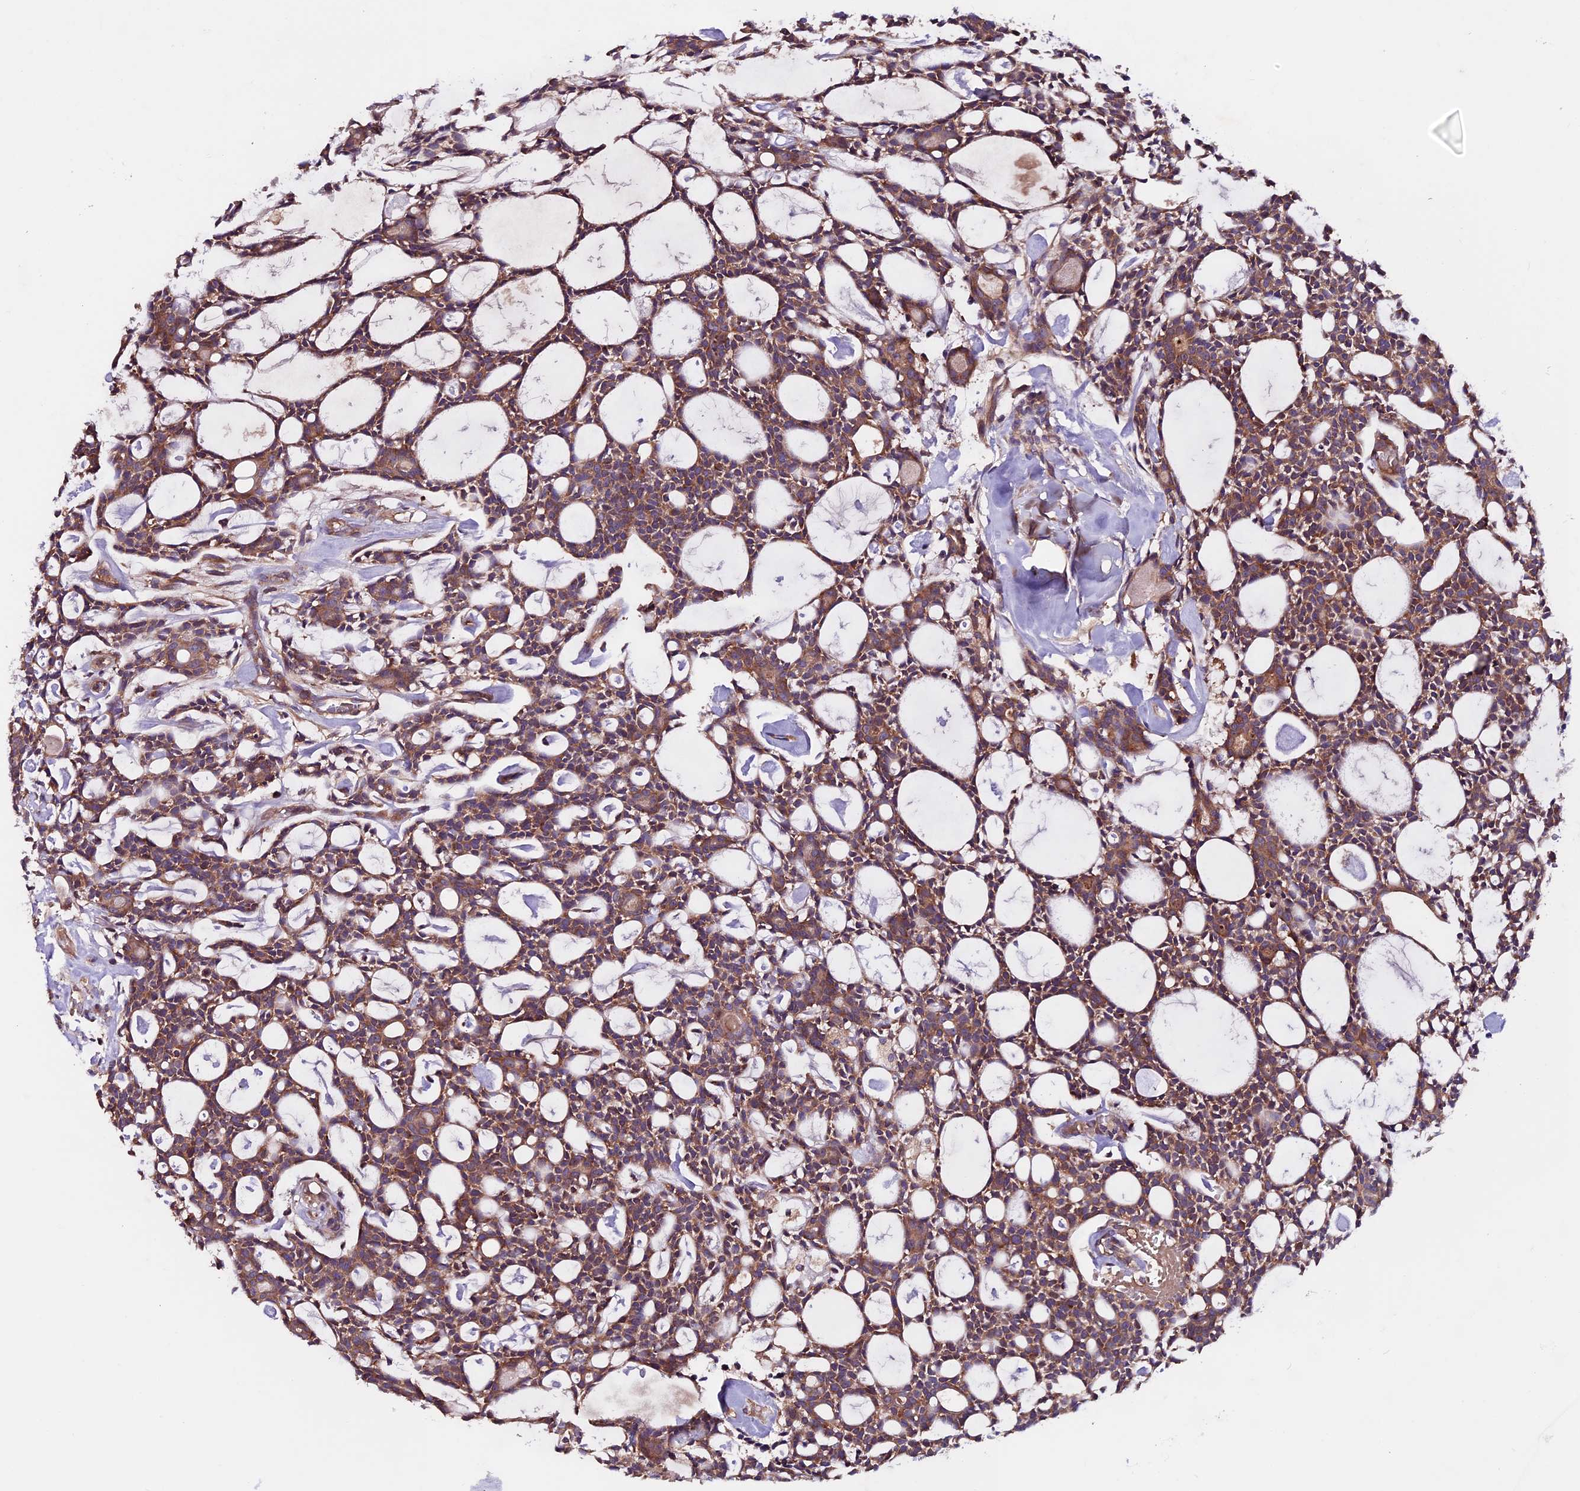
{"staining": {"intensity": "moderate", "quantity": ">75%", "location": "cytoplasmic/membranous"}, "tissue": "head and neck cancer", "cell_type": "Tumor cells", "image_type": "cancer", "snomed": [{"axis": "morphology", "description": "Adenocarcinoma, NOS"}, {"axis": "topography", "description": "Salivary gland"}, {"axis": "topography", "description": "Head-Neck"}], "caption": "High-magnification brightfield microscopy of adenocarcinoma (head and neck) stained with DAB (3,3'-diaminobenzidine) (brown) and counterstained with hematoxylin (blue). tumor cells exhibit moderate cytoplasmic/membranous expression is present in about>75% of cells.", "gene": "ZNF598", "patient": {"sex": "male", "age": 55}}